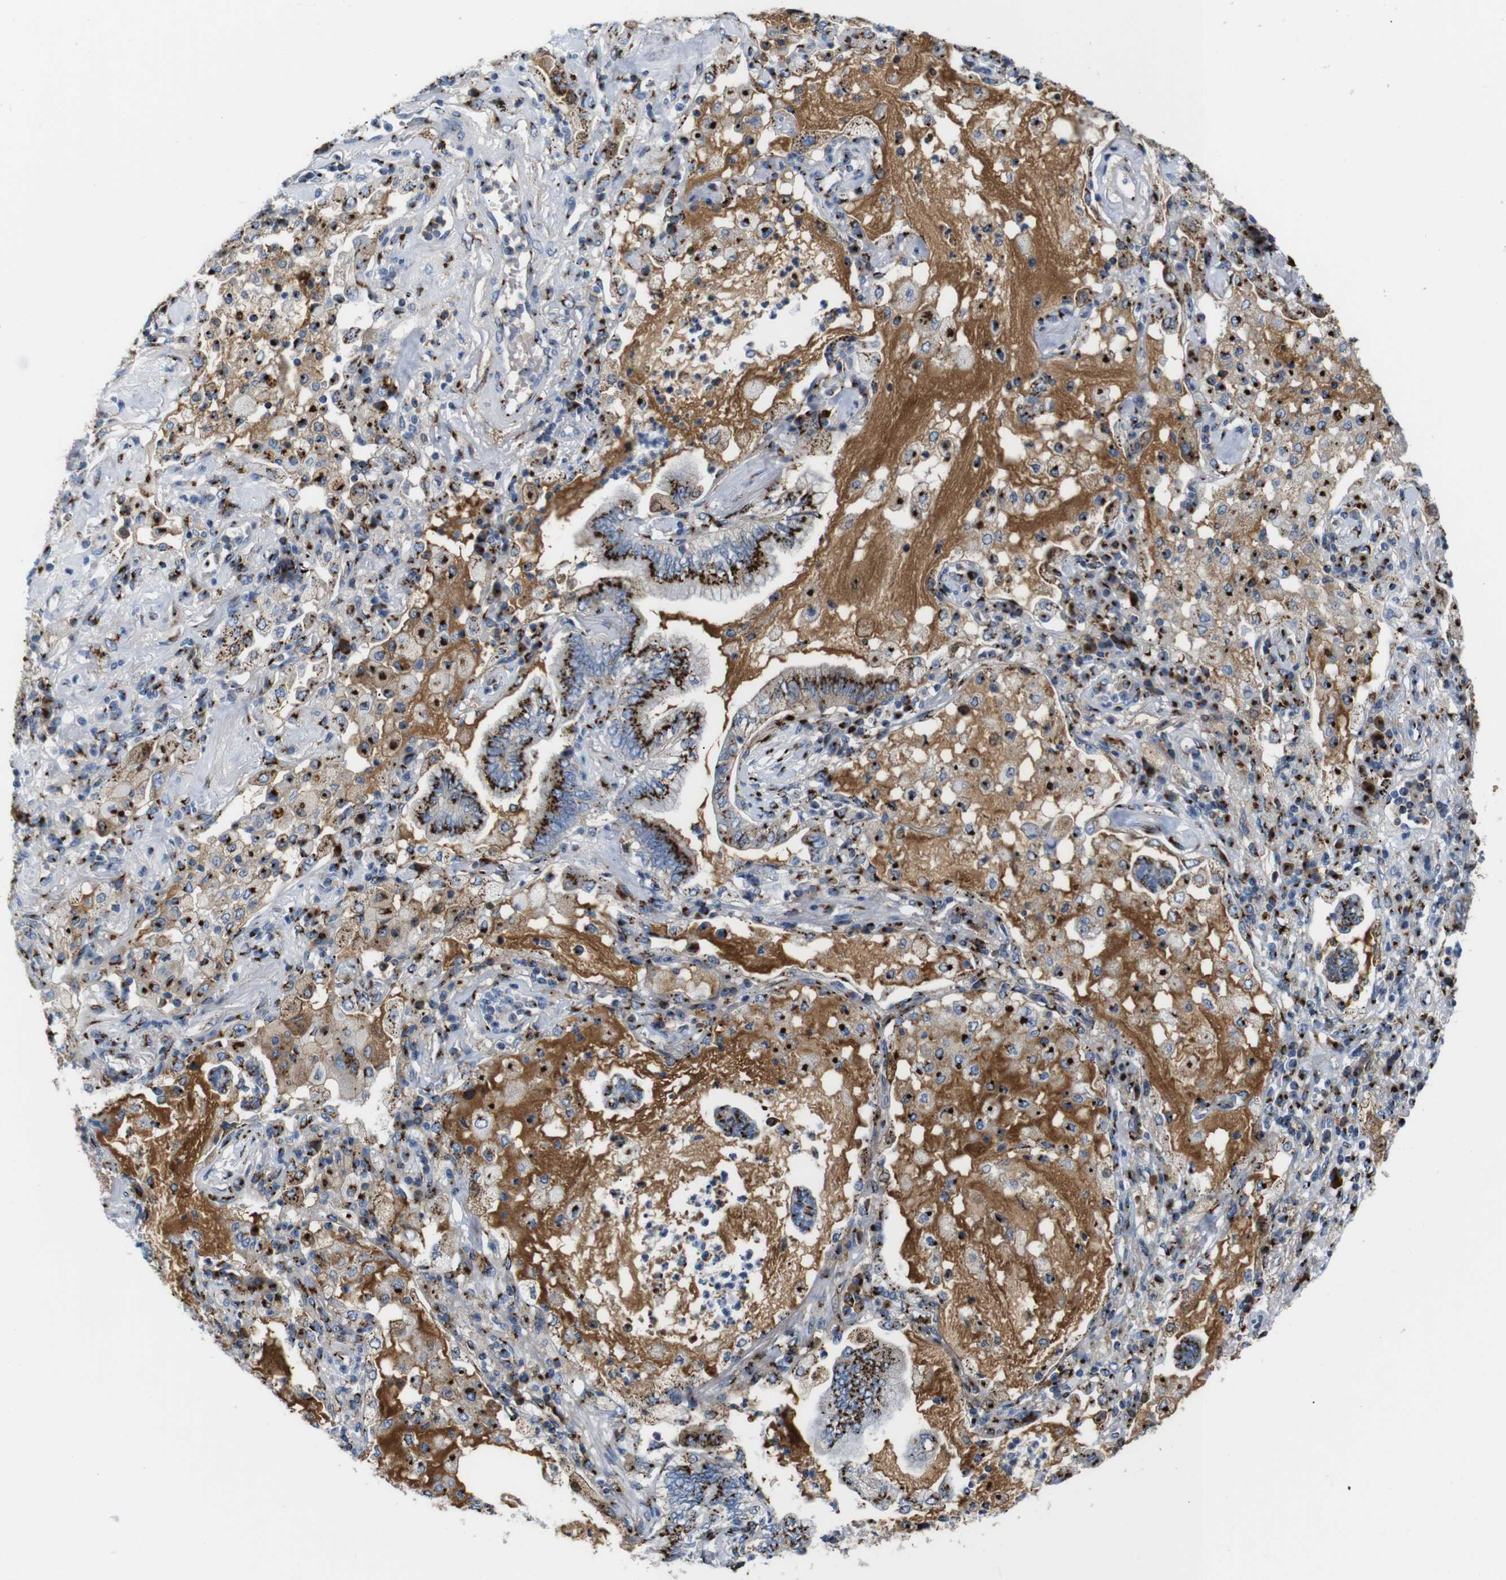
{"staining": {"intensity": "strong", "quantity": ">75%", "location": "cytoplasmic/membranous"}, "tissue": "lung cancer", "cell_type": "Tumor cells", "image_type": "cancer", "snomed": [{"axis": "morphology", "description": "Normal tissue, NOS"}, {"axis": "morphology", "description": "Adenocarcinoma, NOS"}, {"axis": "topography", "description": "Bronchus"}, {"axis": "topography", "description": "Lung"}], "caption": "This micrograph displays immunohistochemistry (IHC) staining of lung adenocarcinoma, with high strong cytoplasmic/membranous expression in approximately >75% of tumor cells.", "gene": "TGOLN2", "patient": {"sex": "female", "age": 70}}